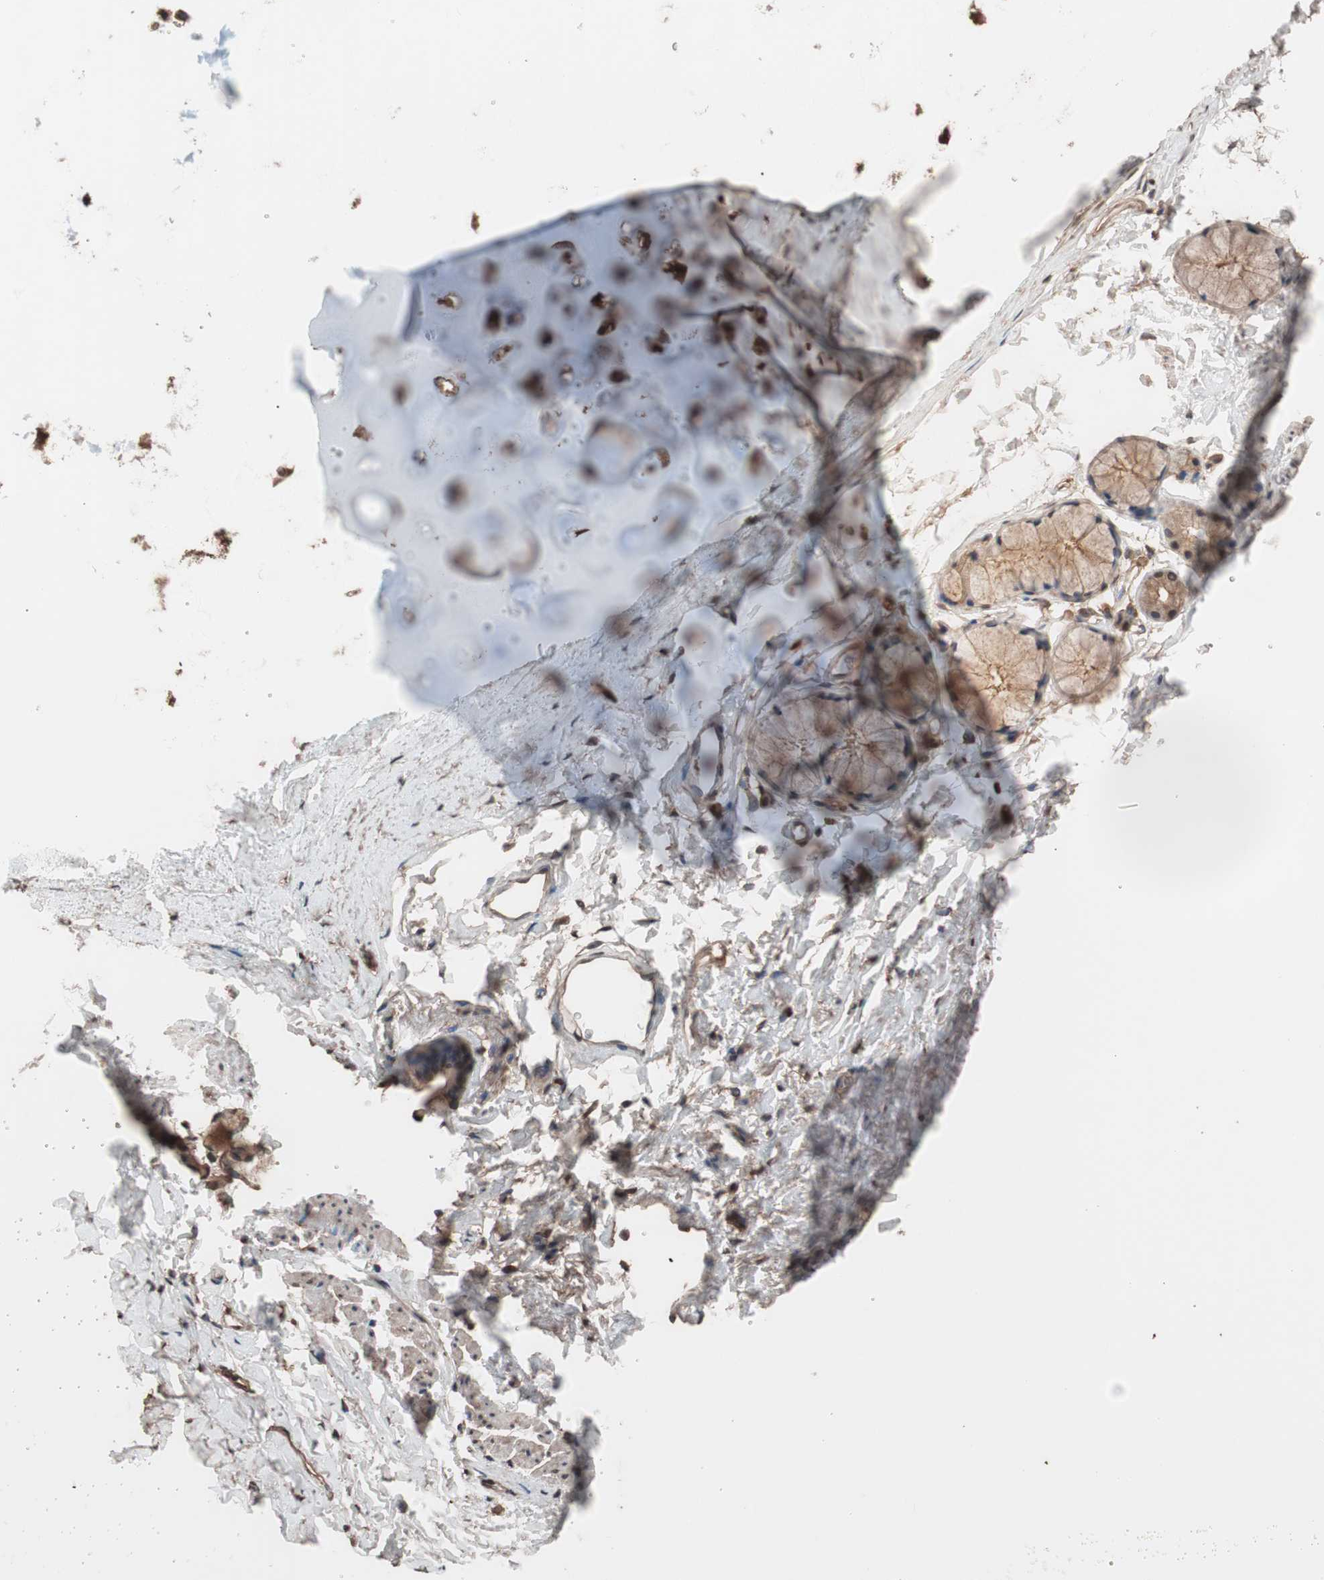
{"staining": {"intensity": "strong", "quantity": ">75%", "location": "cytoplasmic/membranous"}, "tissue": "adipose tissue", "cell_type": "Adipocytes", "image_type": "normal", "snomed": [{"axis": "morphology", "description": "Normal tissue, NOS"}, {"axis": "topography", "description": "Cartilage tissue"}, {"axis": "topography", "description": "Bronchus"}], "caption": "The micrograph reveals a brown stain indicating the presence of a protein in the cytoplasmic/membranous of adipocytes in adipose tissue. (IHC, brightfield microscopy, high magnification).", "gene": "CALM2", "patient": {"sex": "female", "age": 73}}